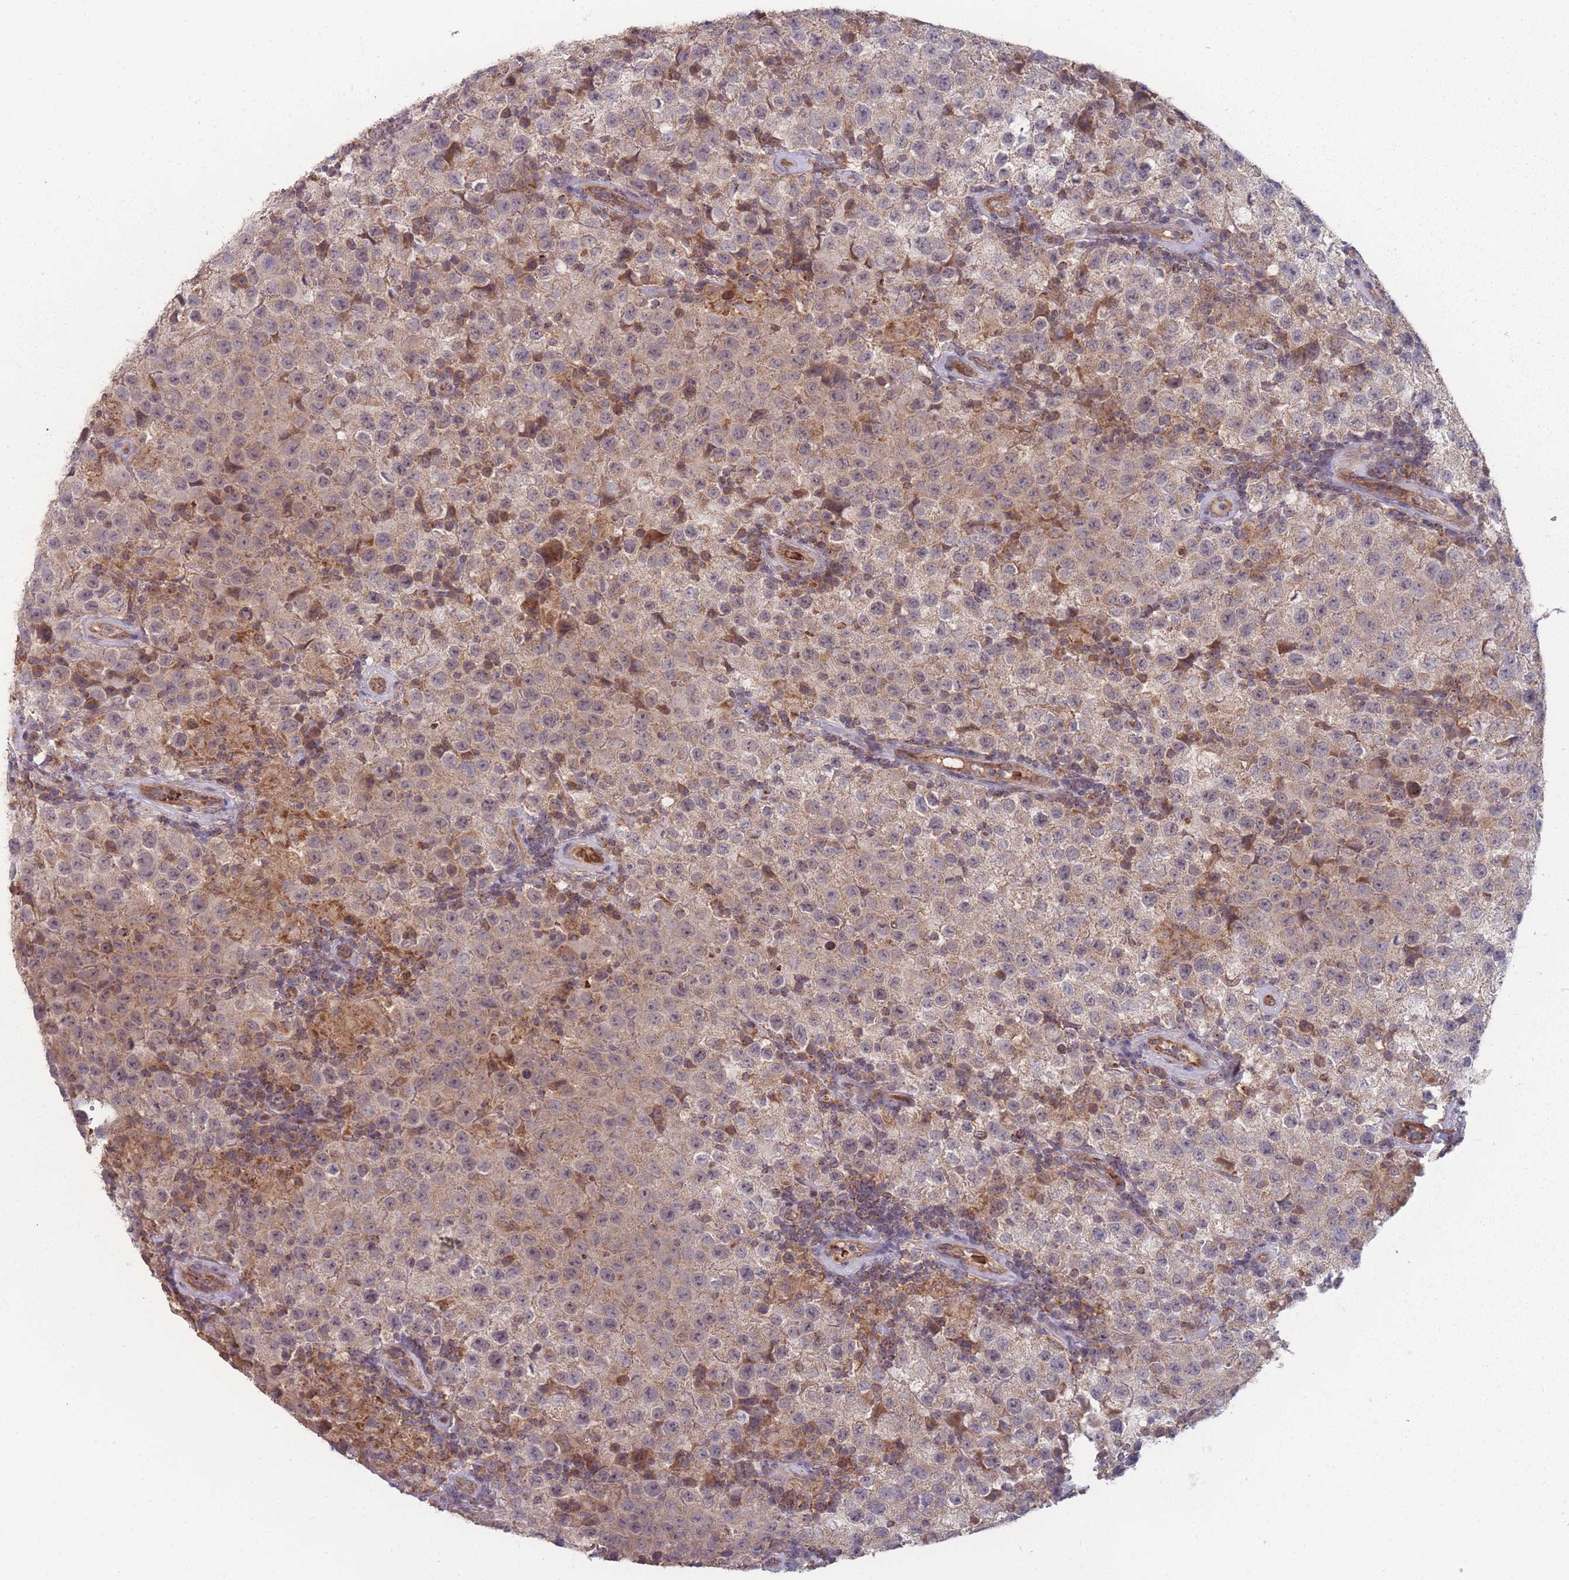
{"staining": {"intensity": "weak", "quantity": "<25%", "location": "cytoplasmic/membranous"}, "tissue": "testis cancer", "cell_type": "Tumor cells", "image_type": "cancer", "snomed": [{"axis": "morphology", "description": "Seminoma, NOS"}, {"axis": "morphology", "description": "Carcinoma, Embryonal, NOS"}, {"axis": "topography", "description": "Testis"}], "caption": "This is an IHC micrograph of human testis seminoma. There is no staining in tumor cells.", "gene": "SLC35B4", "patient": {"sex": "male", "age": 41}}